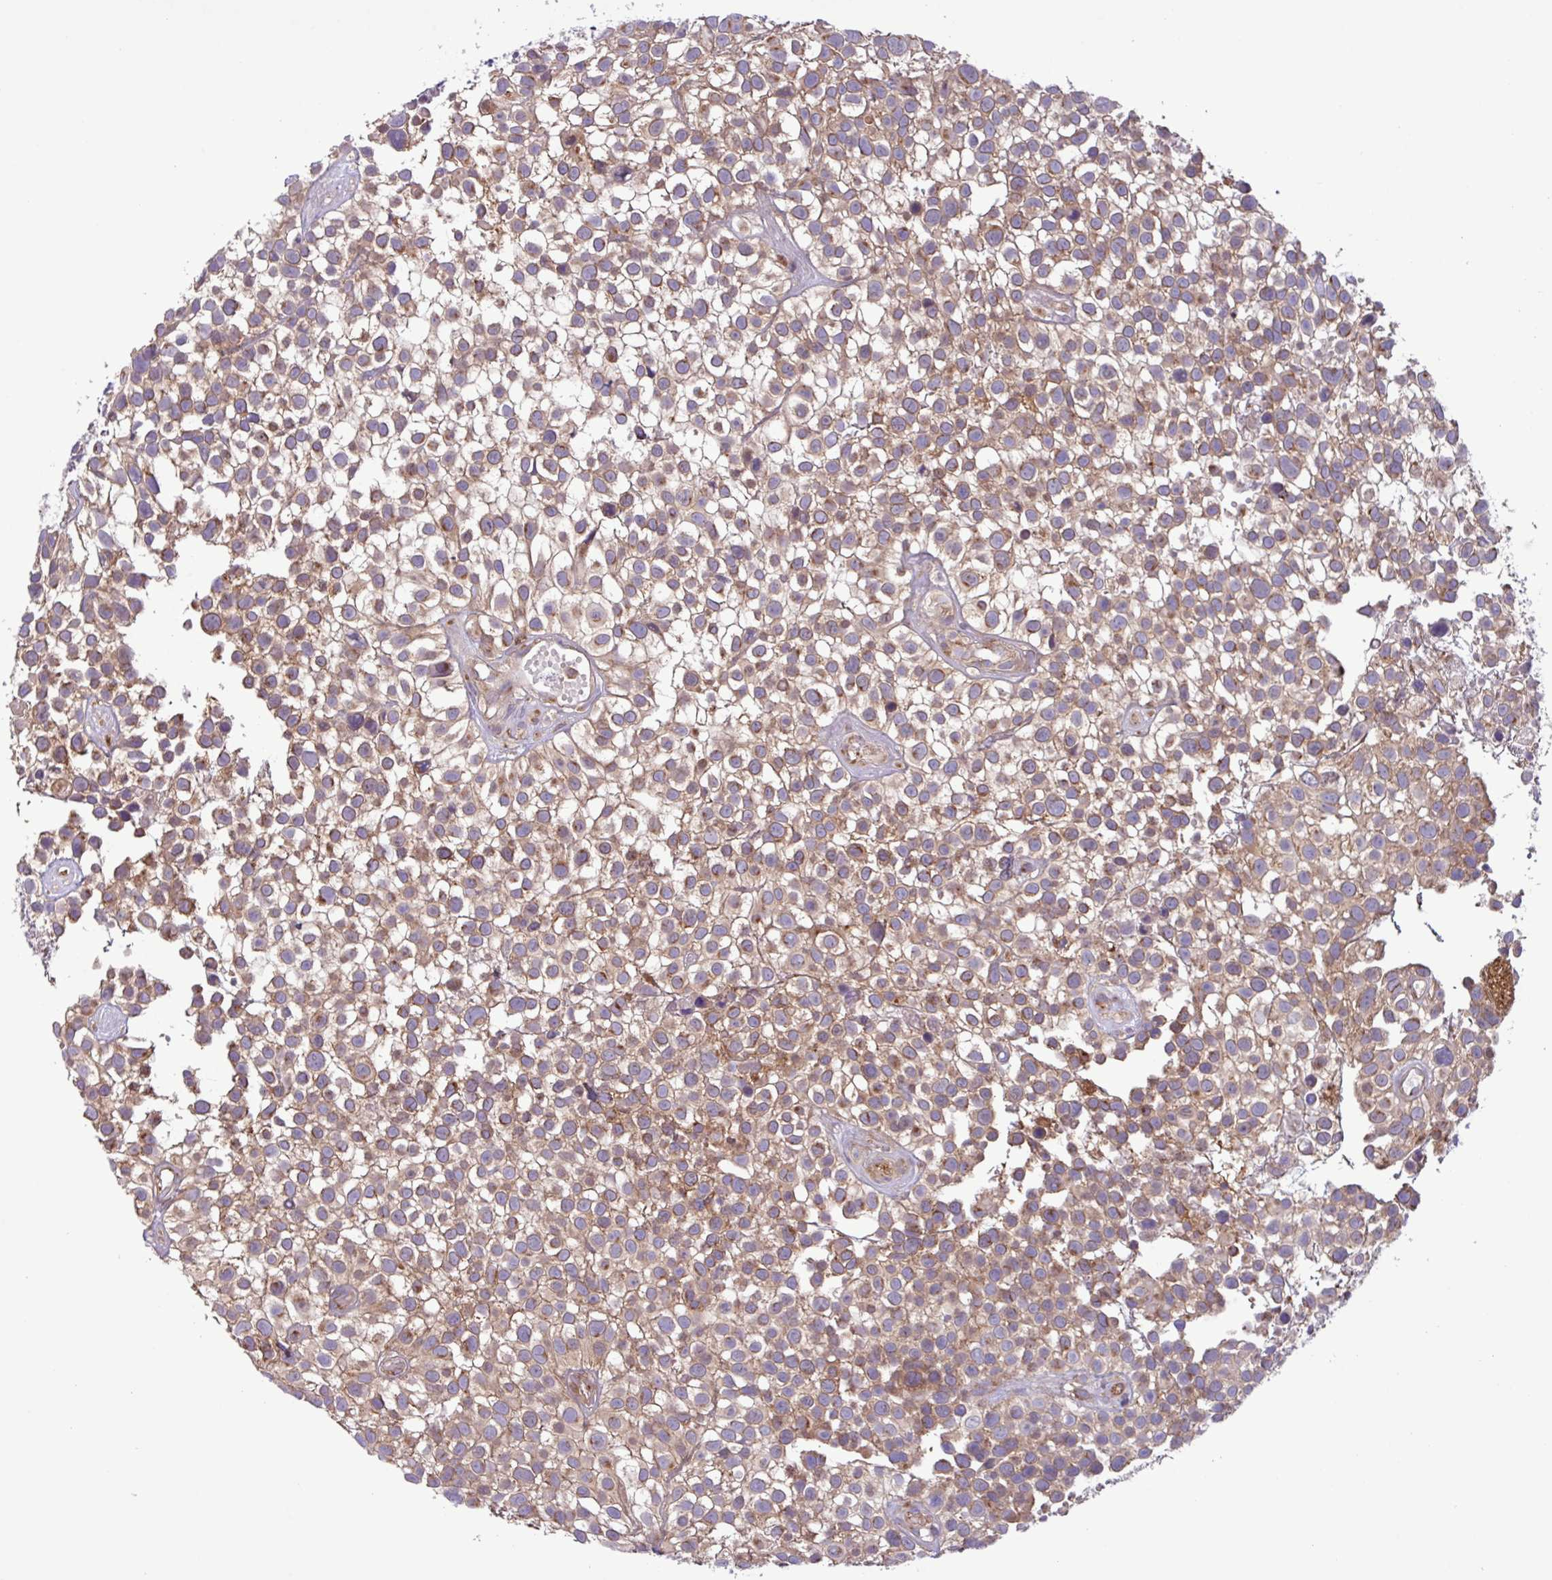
{"staining": {"intensity": "moderate", "quantity": ">75%", "location": "cytoplasmic/membranous"}, "tissue": "urothelial cancer", "cell_type": "Tumor cells", "image_type": "cancer", "snomed": [{"axis": "morphology", "description": "Urothelial carcinoma, High grade"}, {"axis": "topography", "description": "Urinary bladder"}], "caption": "Immunohistochemistry (IHC) image of neoplastic tissue: urothelial cancer stained using immunohistochemistry (IHC) exhibits medium levels of moderate protein expression localized specifically in the cytoplasmic/membranous of tumor cells, appearing as a cytoplasmic/membranous brown color.", "gene": "RAB19", "patient": {"sex": "male", "age": 56}}